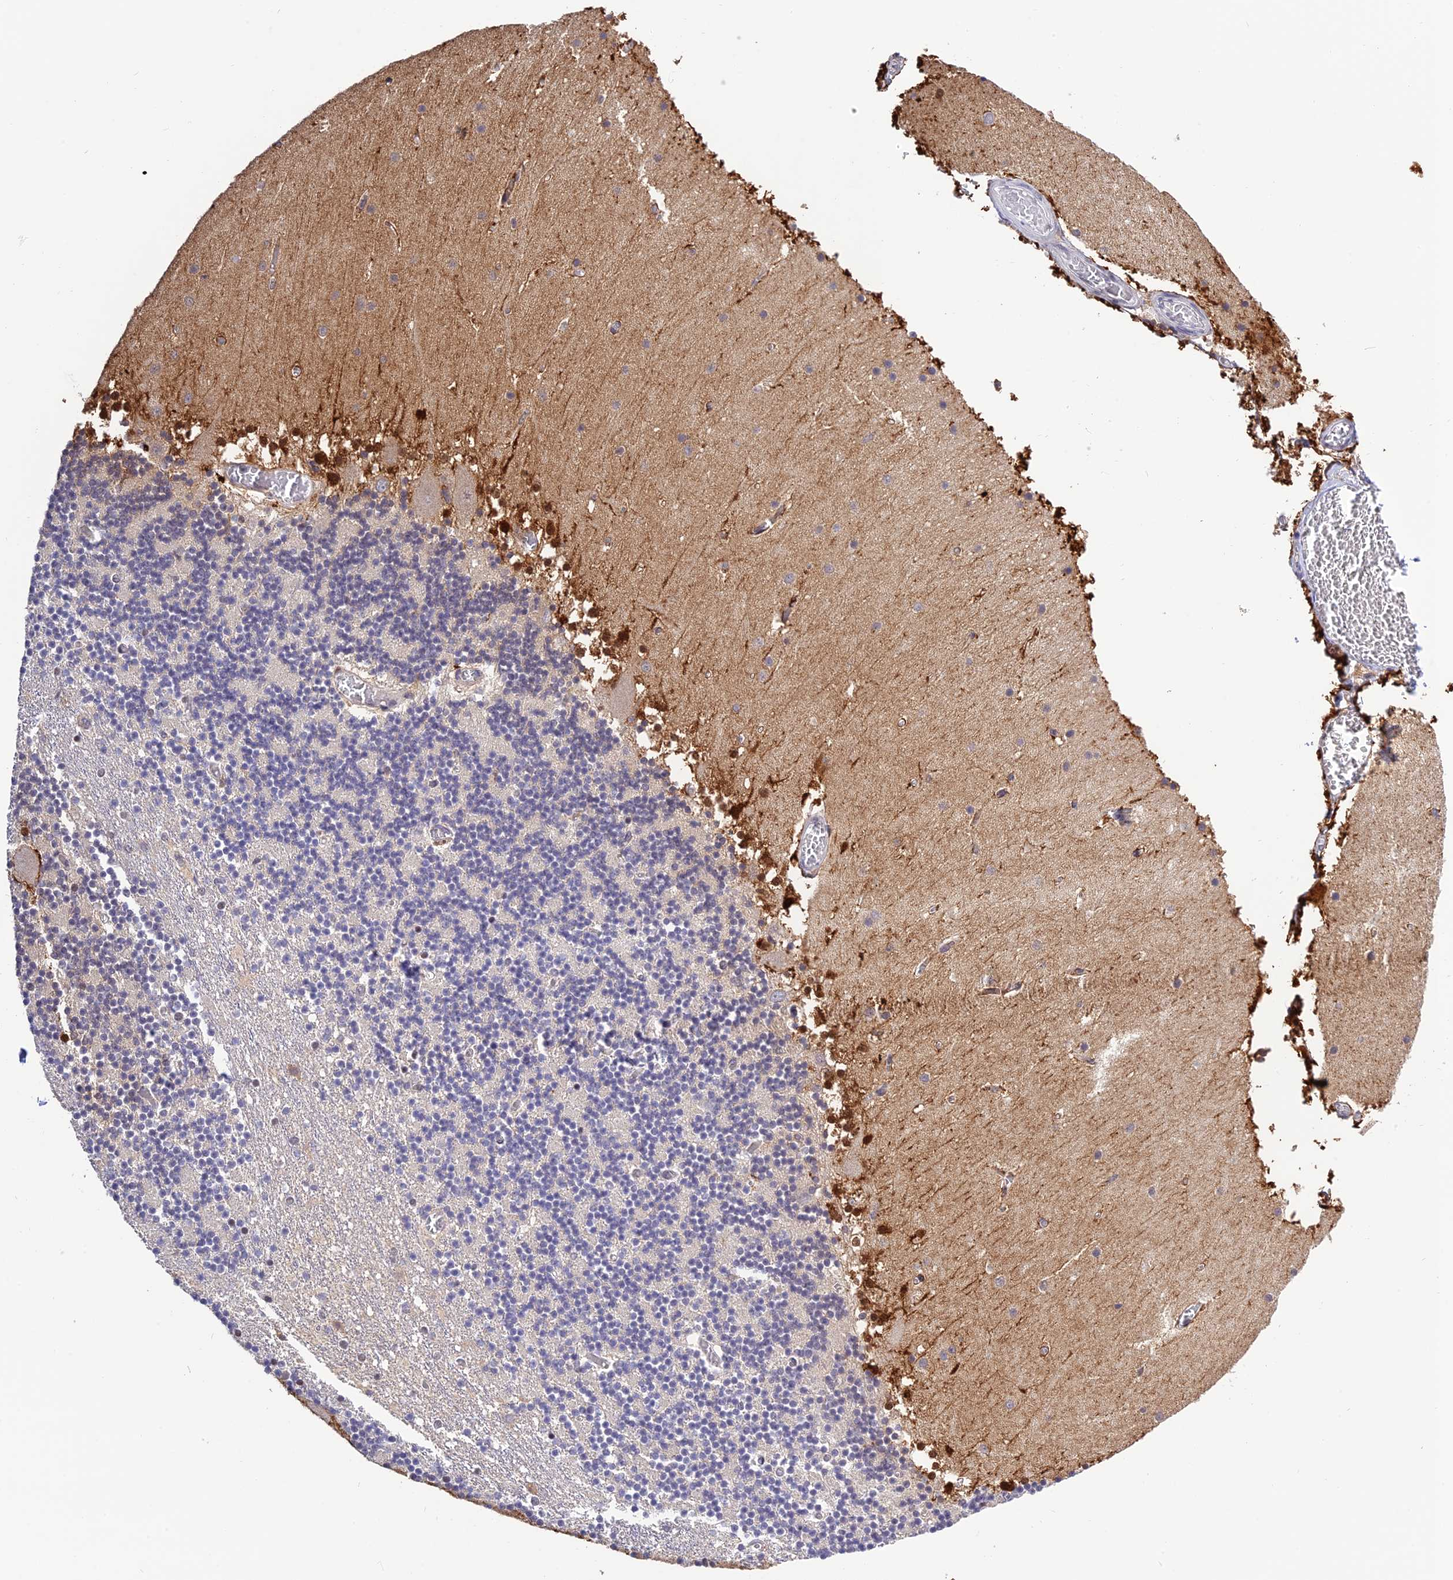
{"staining": {"intensity": "negative", "quantity": "none", "location": "none"}, "tissue": "cerebellum", "cell_type": "Cells in granular layer", "image_type": "normal", "snomed": [{"axis": "morphology", "description": "Normal tissue, NOS"}, {"axis": "topography", "description": "Cerebellum"}], "caption": "Micrograph shows no significant protein expression in cells in granular layer of unremarkable cerebellum.", "gene": "MNS1", "patient": {"sex": "female", "age": 28}}